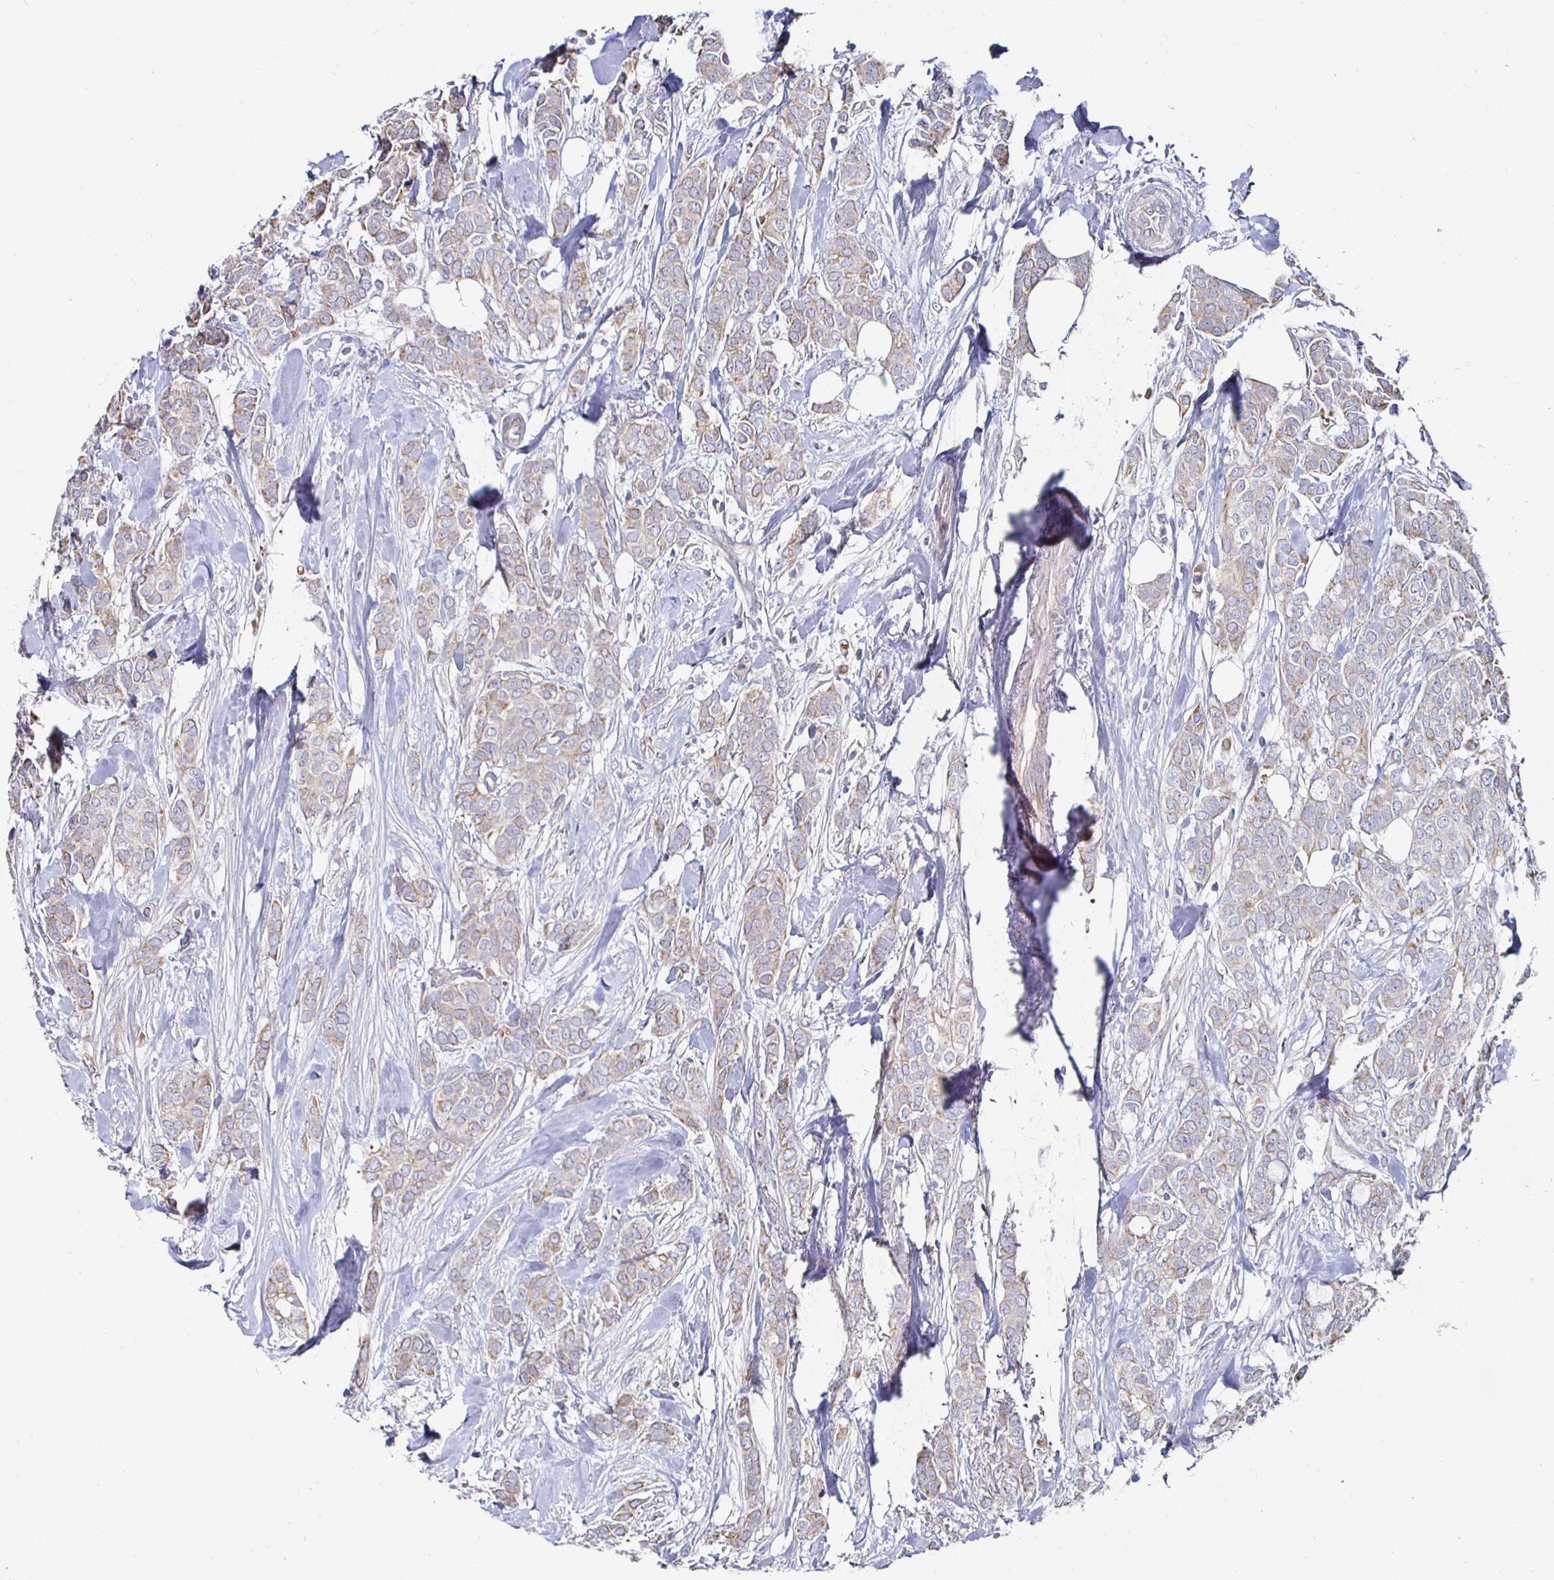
{"staining": {"intensity": "weak", "quantity": ">75%", "location": "cytoplasmic/membranous"}, "tissue": "breast cancer", "cell_type": "Tumor cells", "image_type": "cancer", "snomed": [{"axis": "morphology", "description": "Duct carcinoma"}, {"axis": "topography", "description": "Breast"}], "caption": "An image showing weak cytoplasmic/membranous positivity in approximately >75% of tumor cells in breast invasive ductal carcinoma, as visualized by brown immunohistochemical staining.", "gene": "NRSN1", "patient": {"sex": "female", "age": 84}}